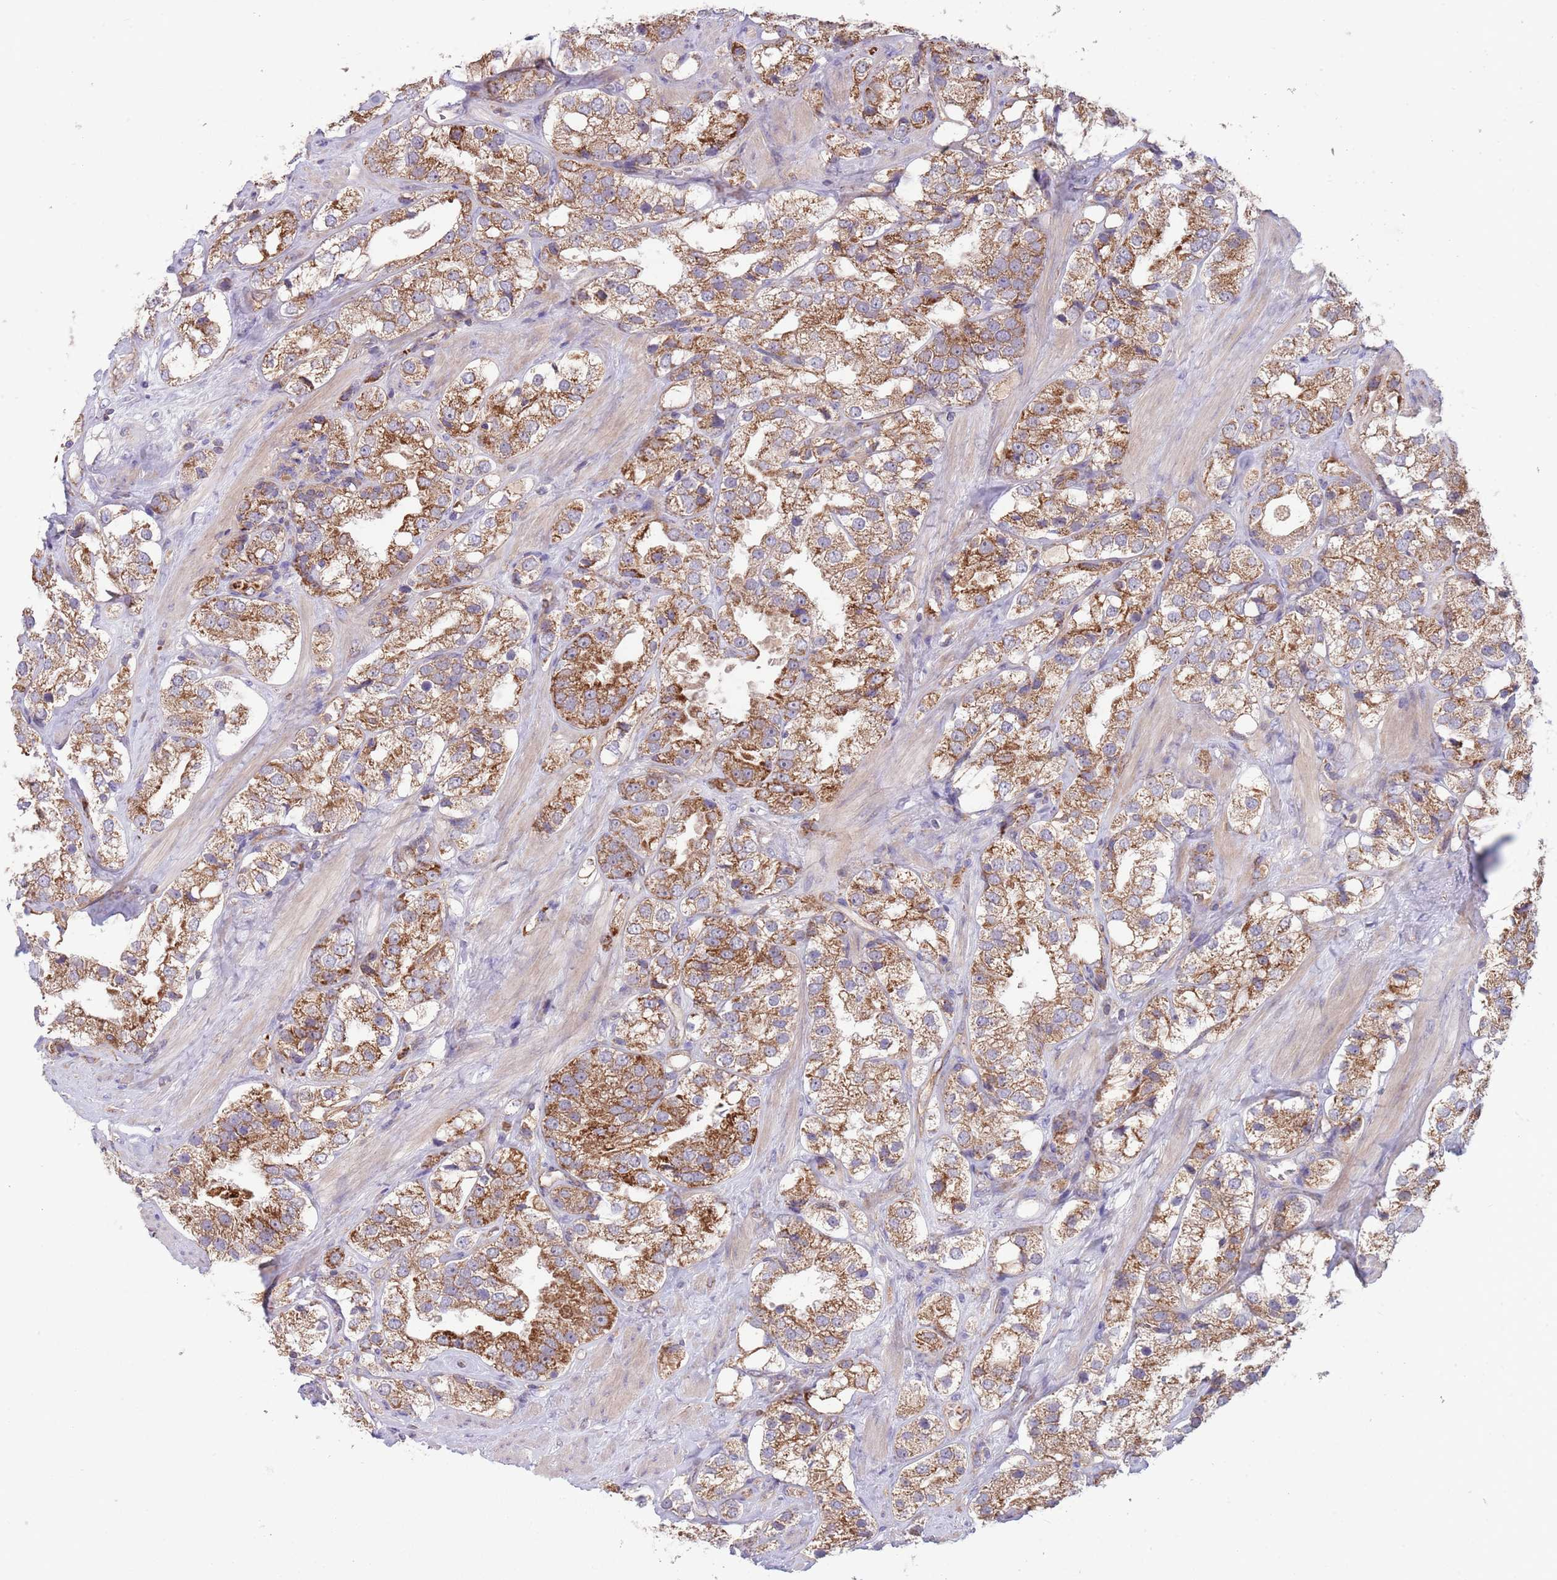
{"staining": {"intensity": "moderate", "quantity": ">75%", "location": "cytoplasmic/membranous"}, "tissue": "prostate cancer", "cell_type": "Tumor cells", "image_type": "cancer", "snomed": [{"axis": "morphology", "description": "Adenocarcinoma, NOS"}, {"axis": "topography", "description": "Prostate"}], "caption": "Adenocarcinoma (prostate) was stained to show a protein in brown. There is medium levels of moderate cytoplasmic/membranous staining in about >75% of tumor cells. Immunohistochemistry stains the protein in brown and the nuclei are stained blue.", "gene": "DDT", "patient": {"sex": "male", "age": 79}}